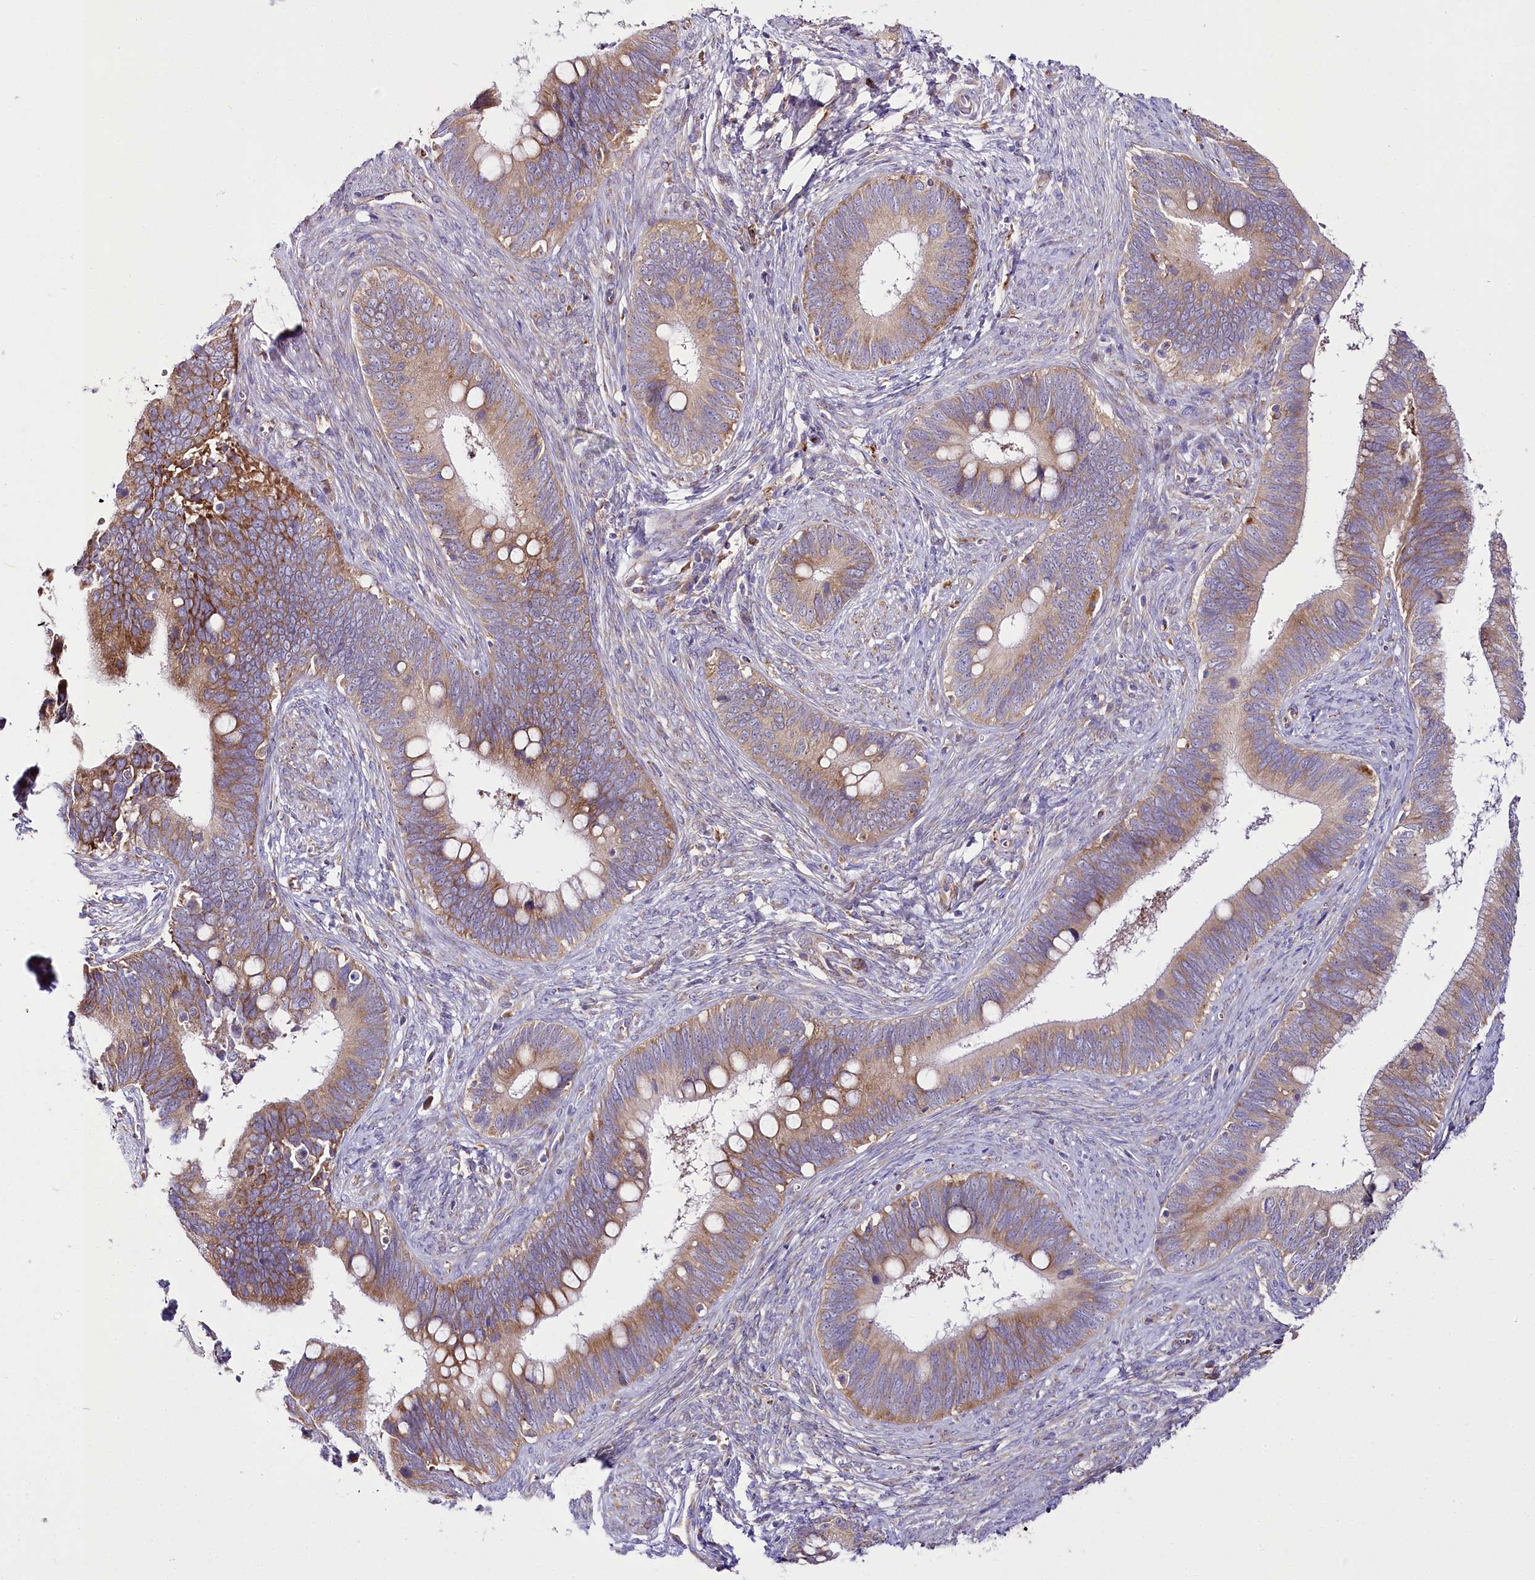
{"staining": {"intensity": "moderate", "quantity": ">75%", "location": "cytoplasmic/membranous"}, "tissue": "cervical cancer", "cell_type": "Tumor cells", "image_type": "cancer", "snomed": [{"axis": "morphology", "description": "Adenocarcinoma, NOS"}, {"axis": "topography", "description": "Cervix"}], "caption": "Moderate cytoplasmic/membranous protein expression is appreciated in about >75% of tumor cells in cervical cancer (adenocarcinoma).", "gene": "THUMPD3", "patient": {"sex": "female", "age": 42}}